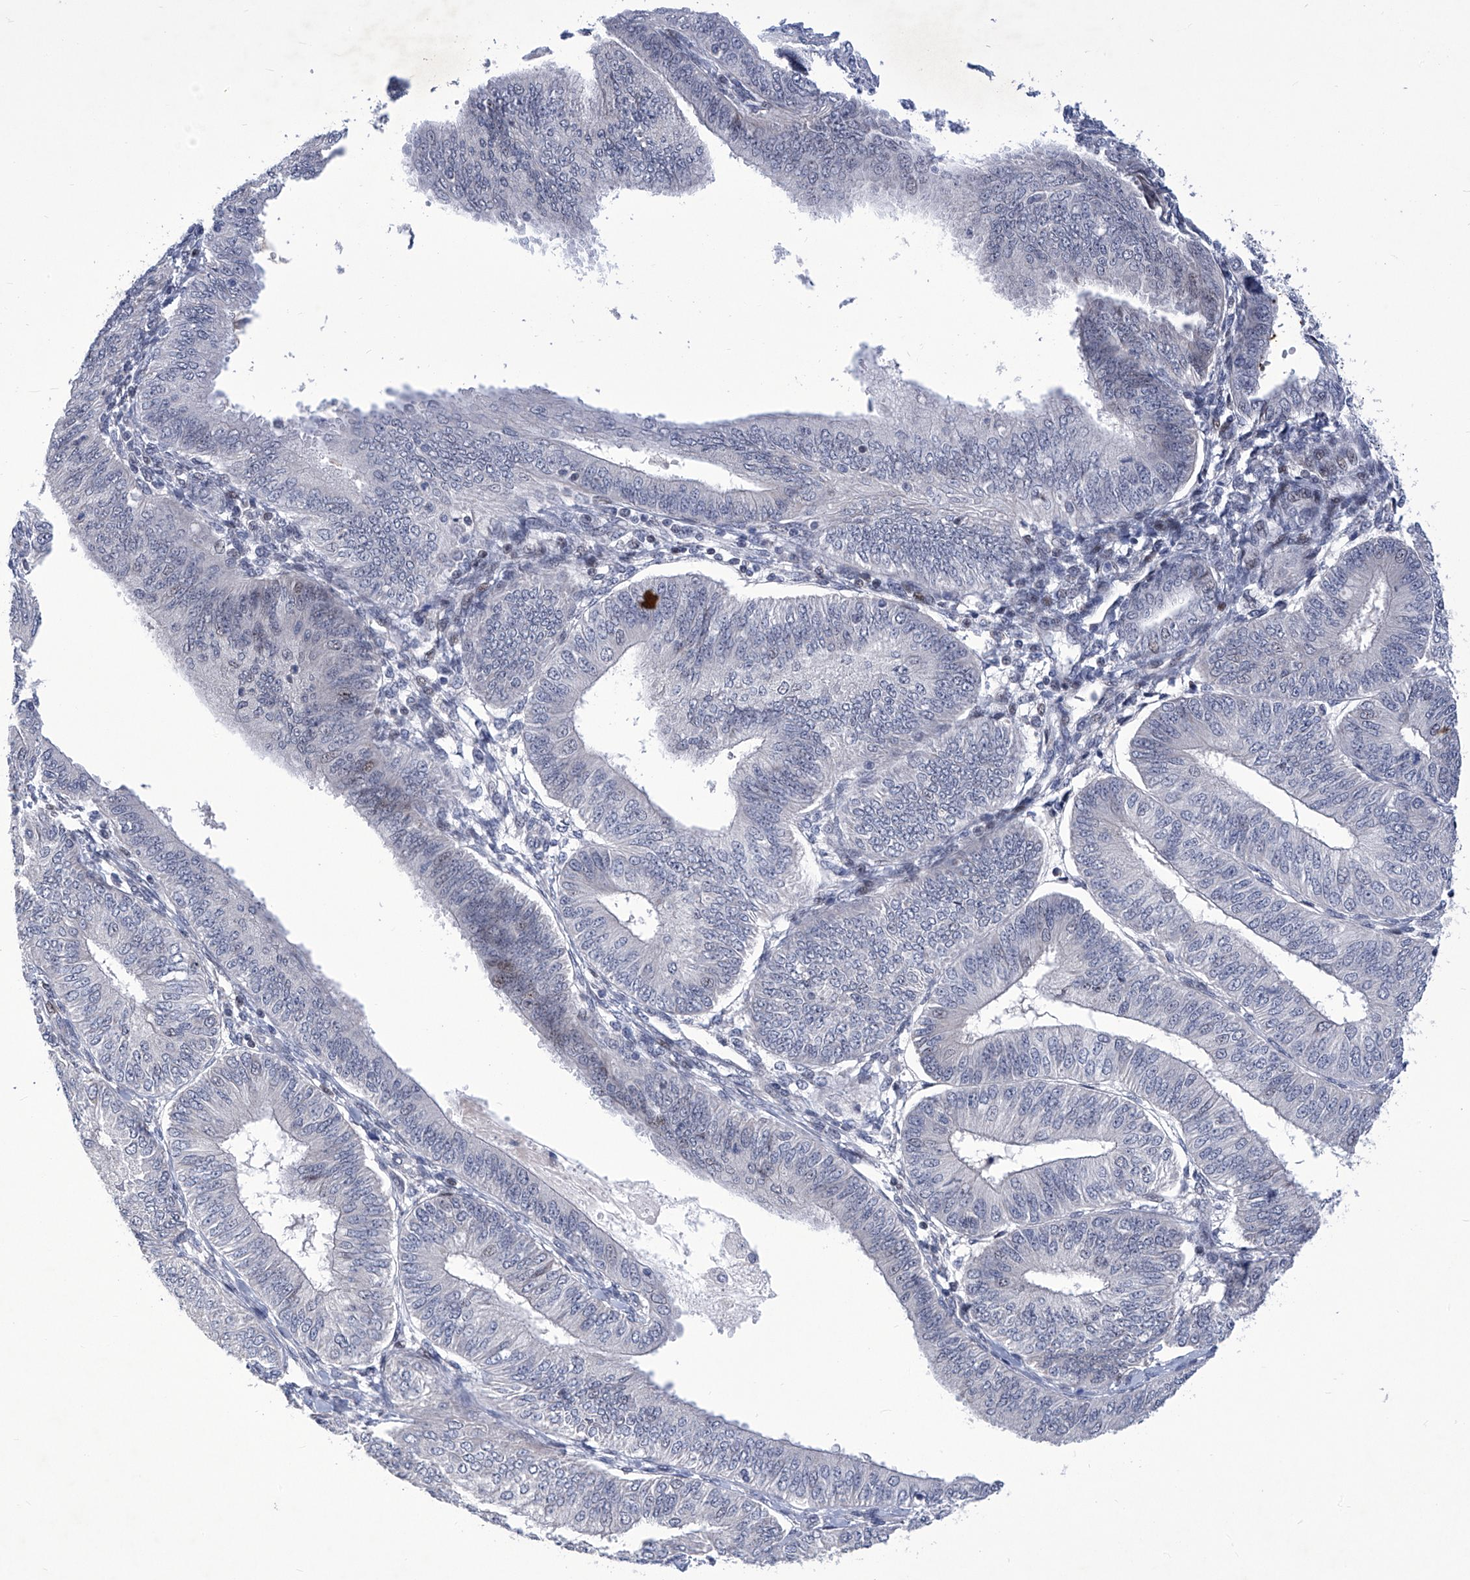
{"staining": {"intensity": "negative", "quantity": "none", "location": "none"}, "tissue": "endometrial cancer", "cell_type": "Tumor cells", "image_type": "cancer", "snomed": [{"axis": "morphology", "description": "Adenocarcinoma, NOS"}, {"axis": "topography", "description": "Endometrium"}], "caption": "Immunohistochemistry (IHC) of endometrial cancer (adenocarcinoma) displays no expression in tumor cells.", "gene": "NUFIP1", "patient": {"sex": "female", "age": 58}}